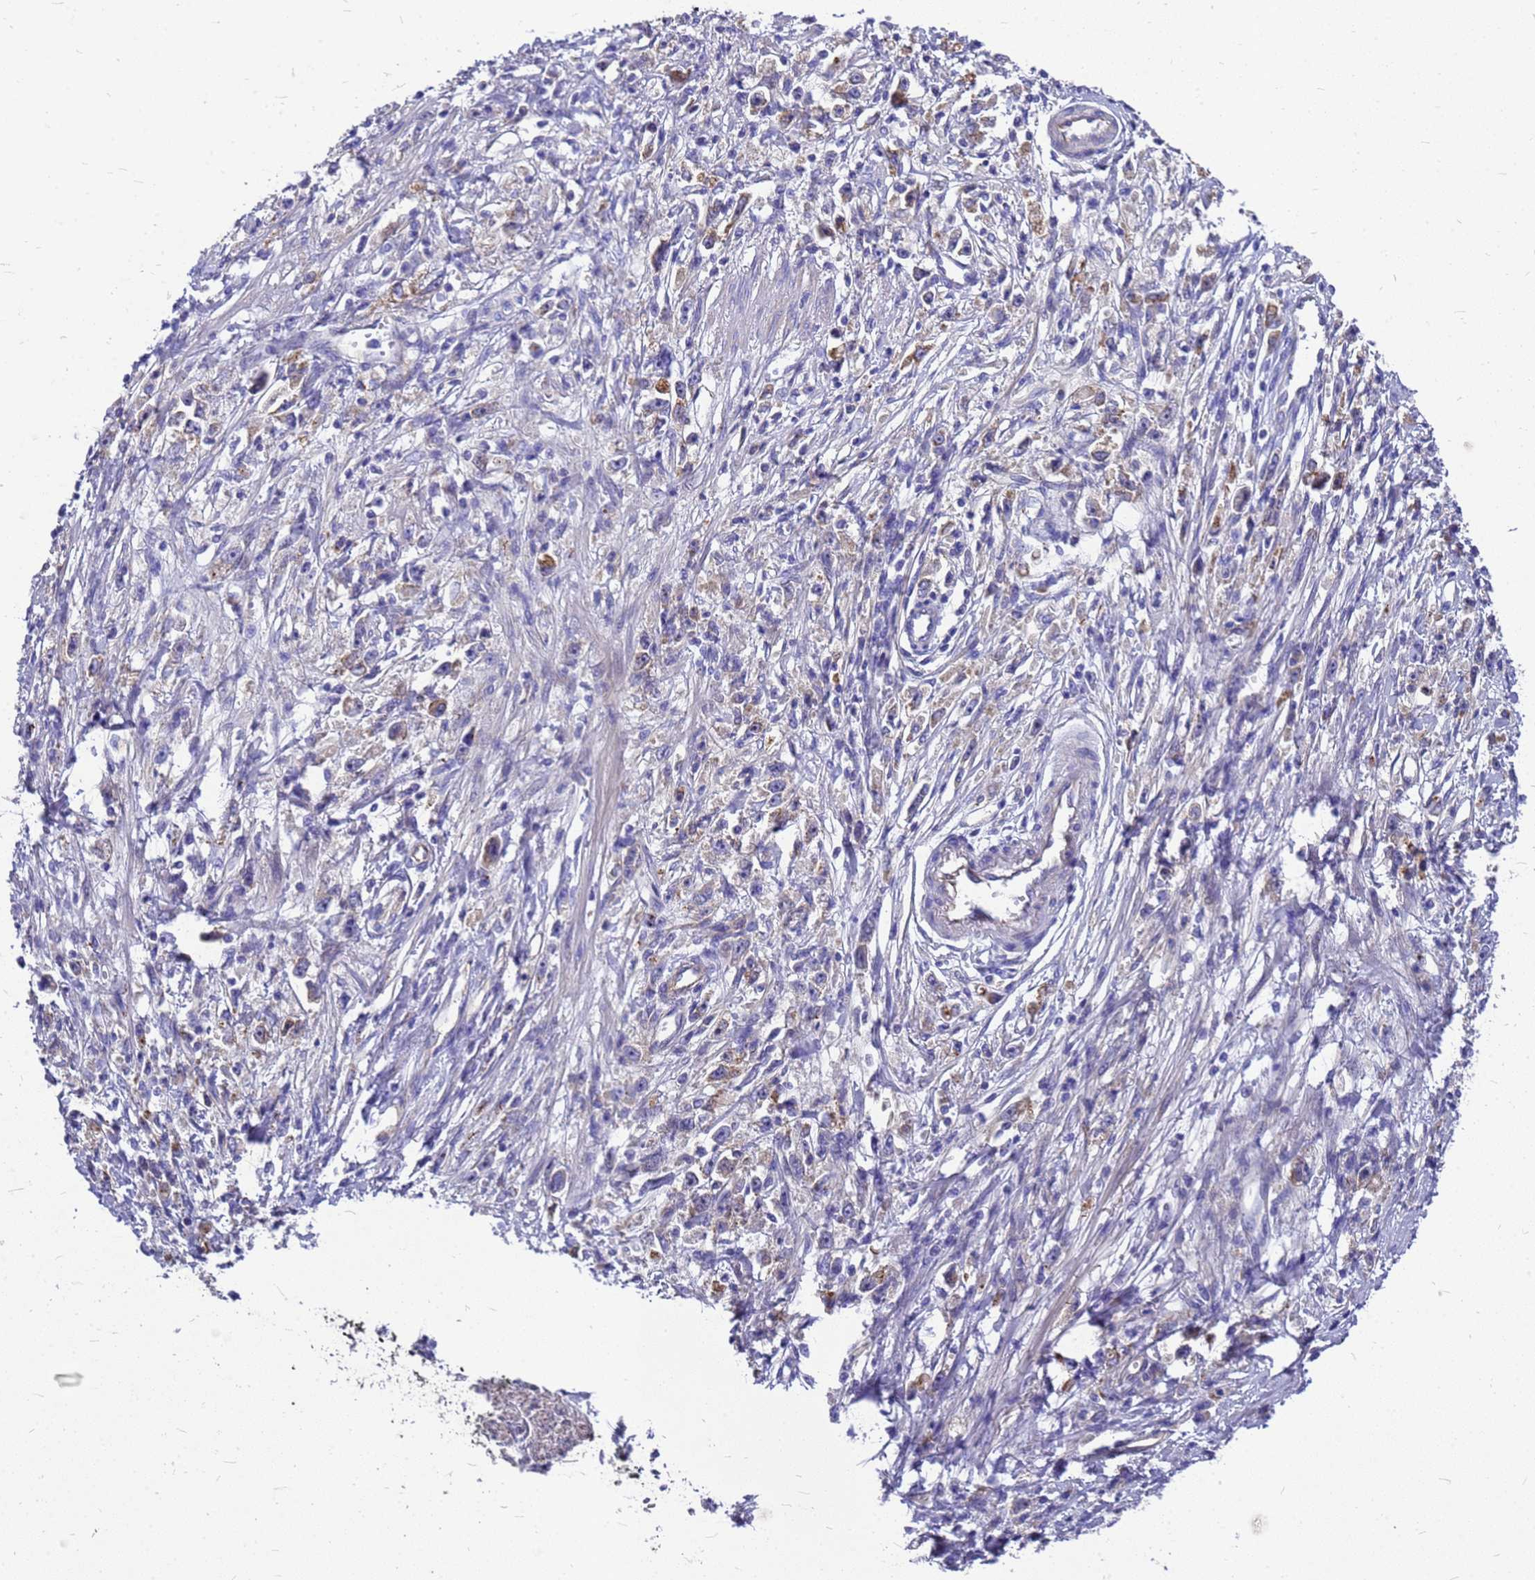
{"staining": {"intensity": "moderate", "quantity": "<25%", "location": "cytoplasmic/membranous"}, "tissue": "stomach cancer", "cell_type": "Tumor cells", "image_type": "cancer", "snomed": [{"axis": "morphology", "description": "Adenocarcinoma, NOS"}, {"axis": "topography", "description": "Stomach"}], "caption": "Immunohistochemistry (IHC) photomicrograph of human adenocarcinoma (stomach) stained for a protein (brown), which demonstrates low levels of moderate cytoplasmic/membranous staining in approximately <25% of tumor cells.", "gene": "FBXW5", "patient": {"sex": "female", "age": 59}}